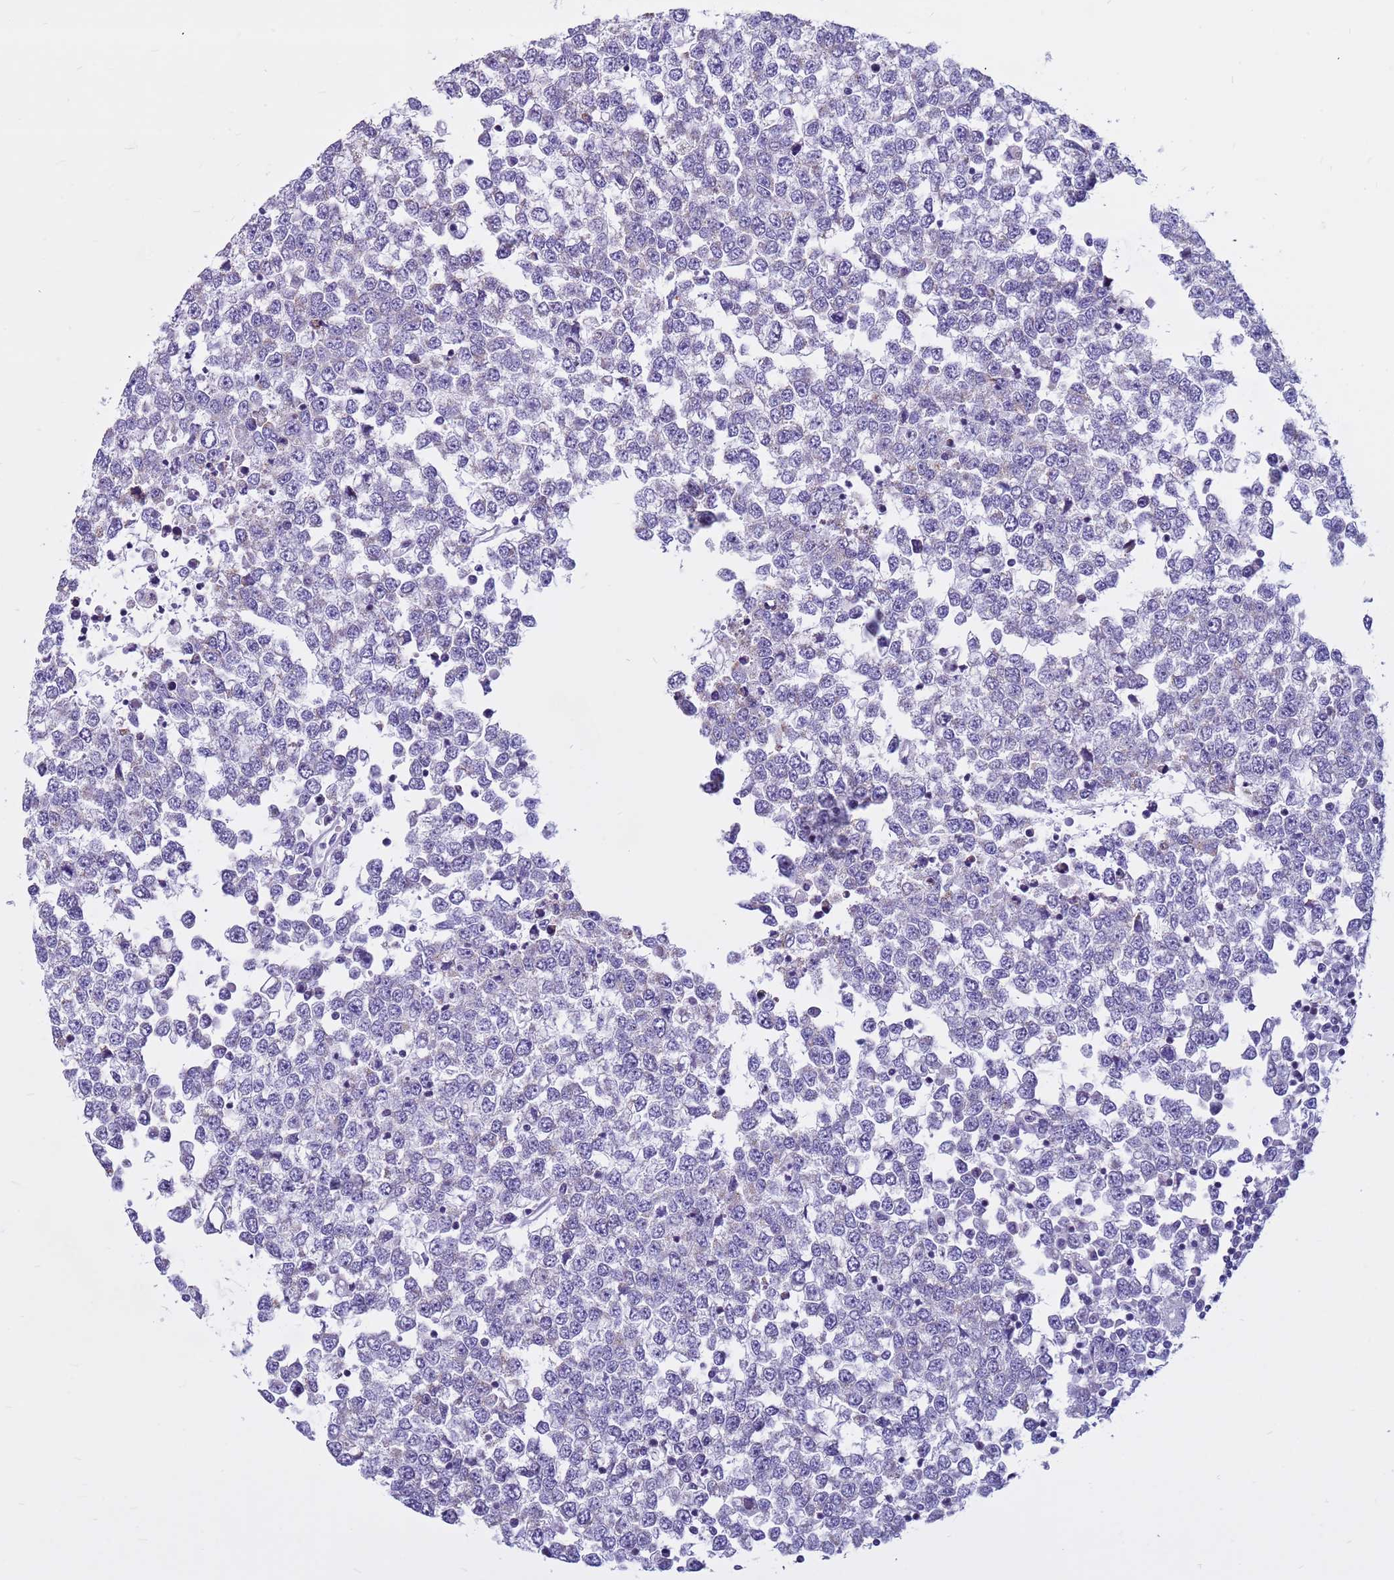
{"staining": {"intensity": "negative", "quantity": "none", "location": "none"}, "tissue": "testis cancer", "cell_type": "Tumor cells", "image_type": "cancer", "snomed": [{"axis": "morphology", "description": "Seminoma, NOS"}, {"axis": "topography", "description": "Testis"}], "caption": "A high-resolution photomicrograph shows IHC staining of seminoma (testis), which exhibits no significant expression in tumor cells.", "gene": "CDK2AP2", "patient": {"sex": "male", "age": 65}}